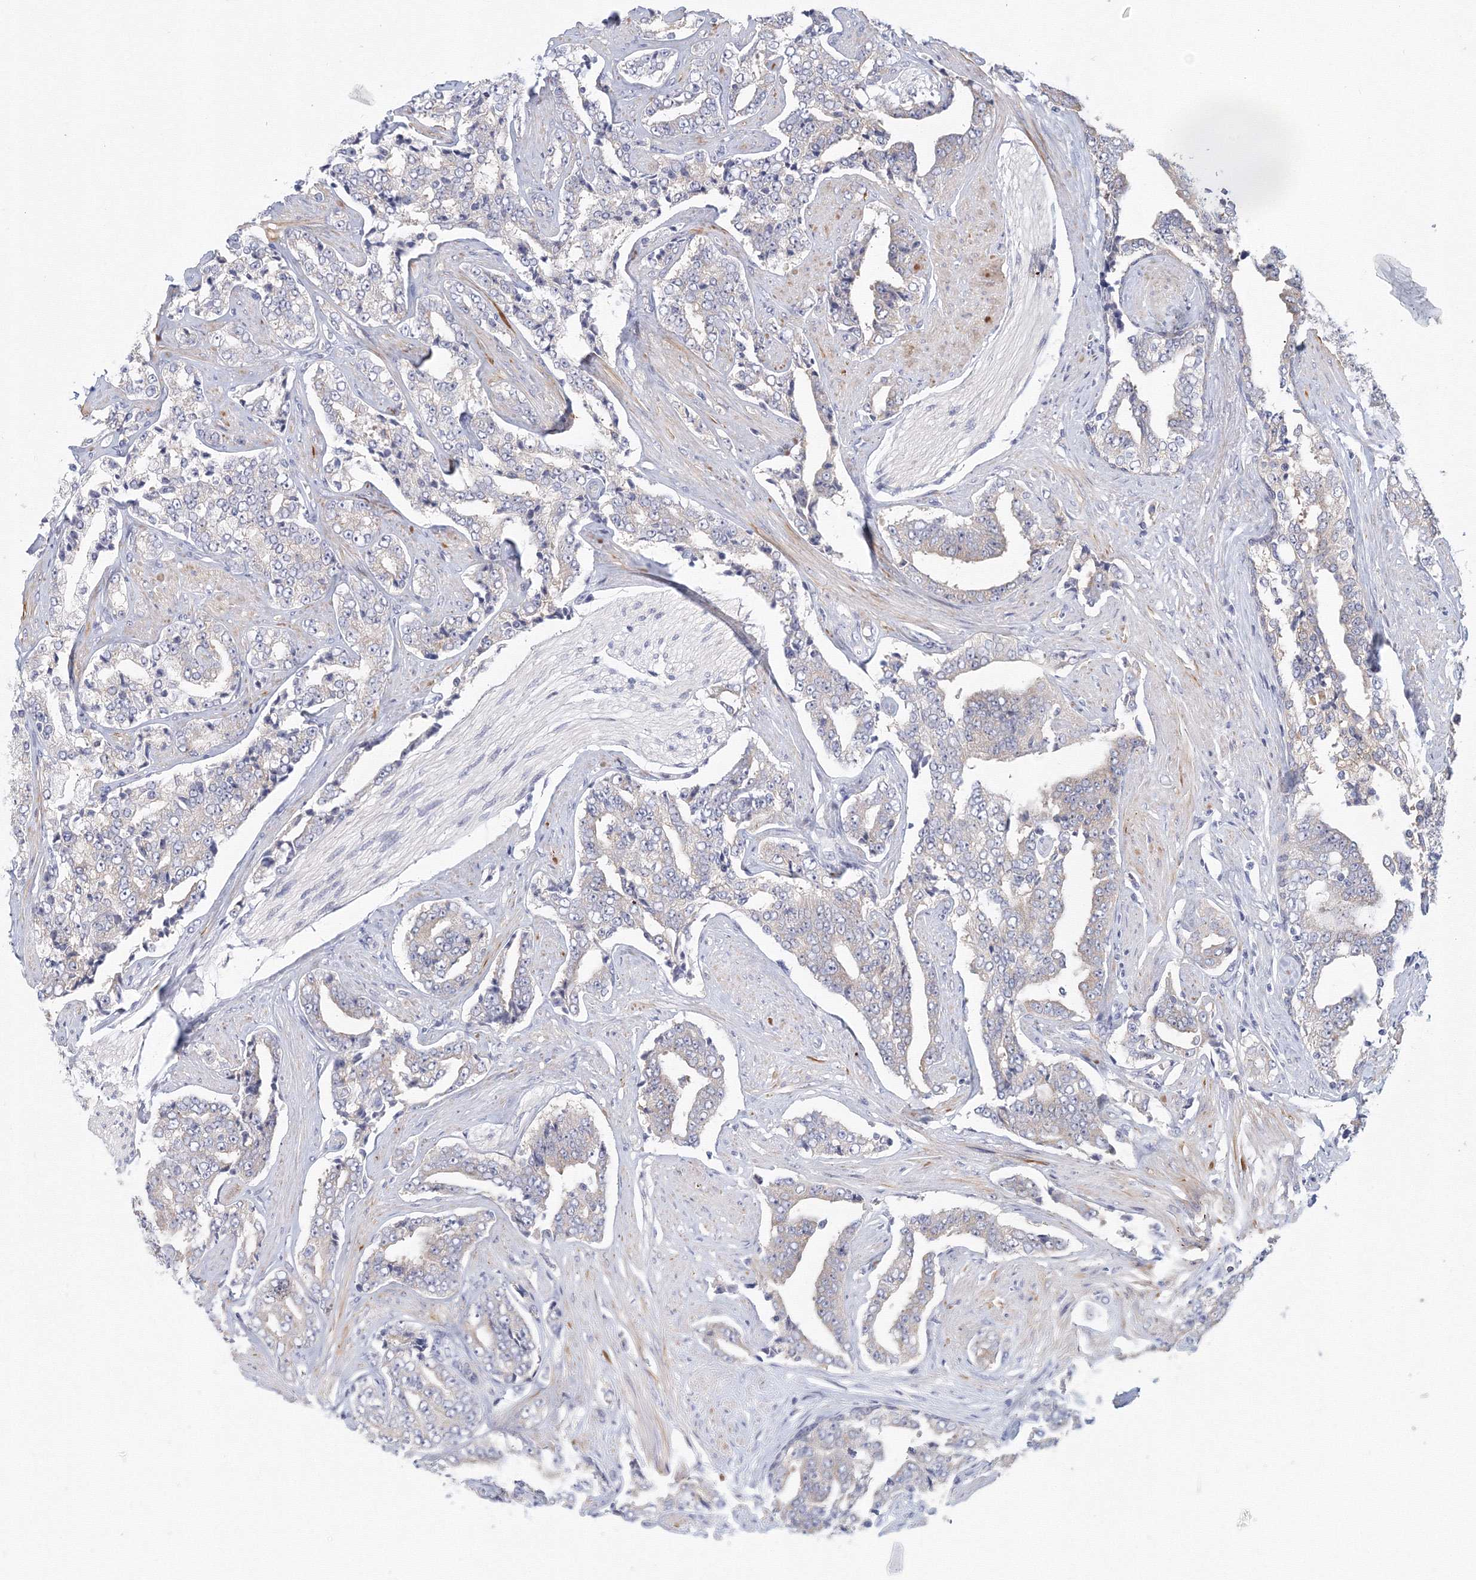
{"staining": {"intensity": "weak", "quantity": "<25%", "location": "cytoplasmic/membranous"}, "tissue": "prostate cancer", "cell_type": "Tumor cells", "image_type": "cancer", "snomed": [{"axis": "morphology", "description": "Adenocarcinoma, High grade"}, {"axis": "topography", "description": "Prostate"}], "caption": "High magnification brightfield microscopy of prostate high-grade adenocarcinoma stained with DAB (3,3'-diaminobenzidine) (brown) and counterstained with hematoxylin (blue): tumor cells show no significant staining.", "gene": "TACC2", "patient": {"sex": "male", "age": 71}}